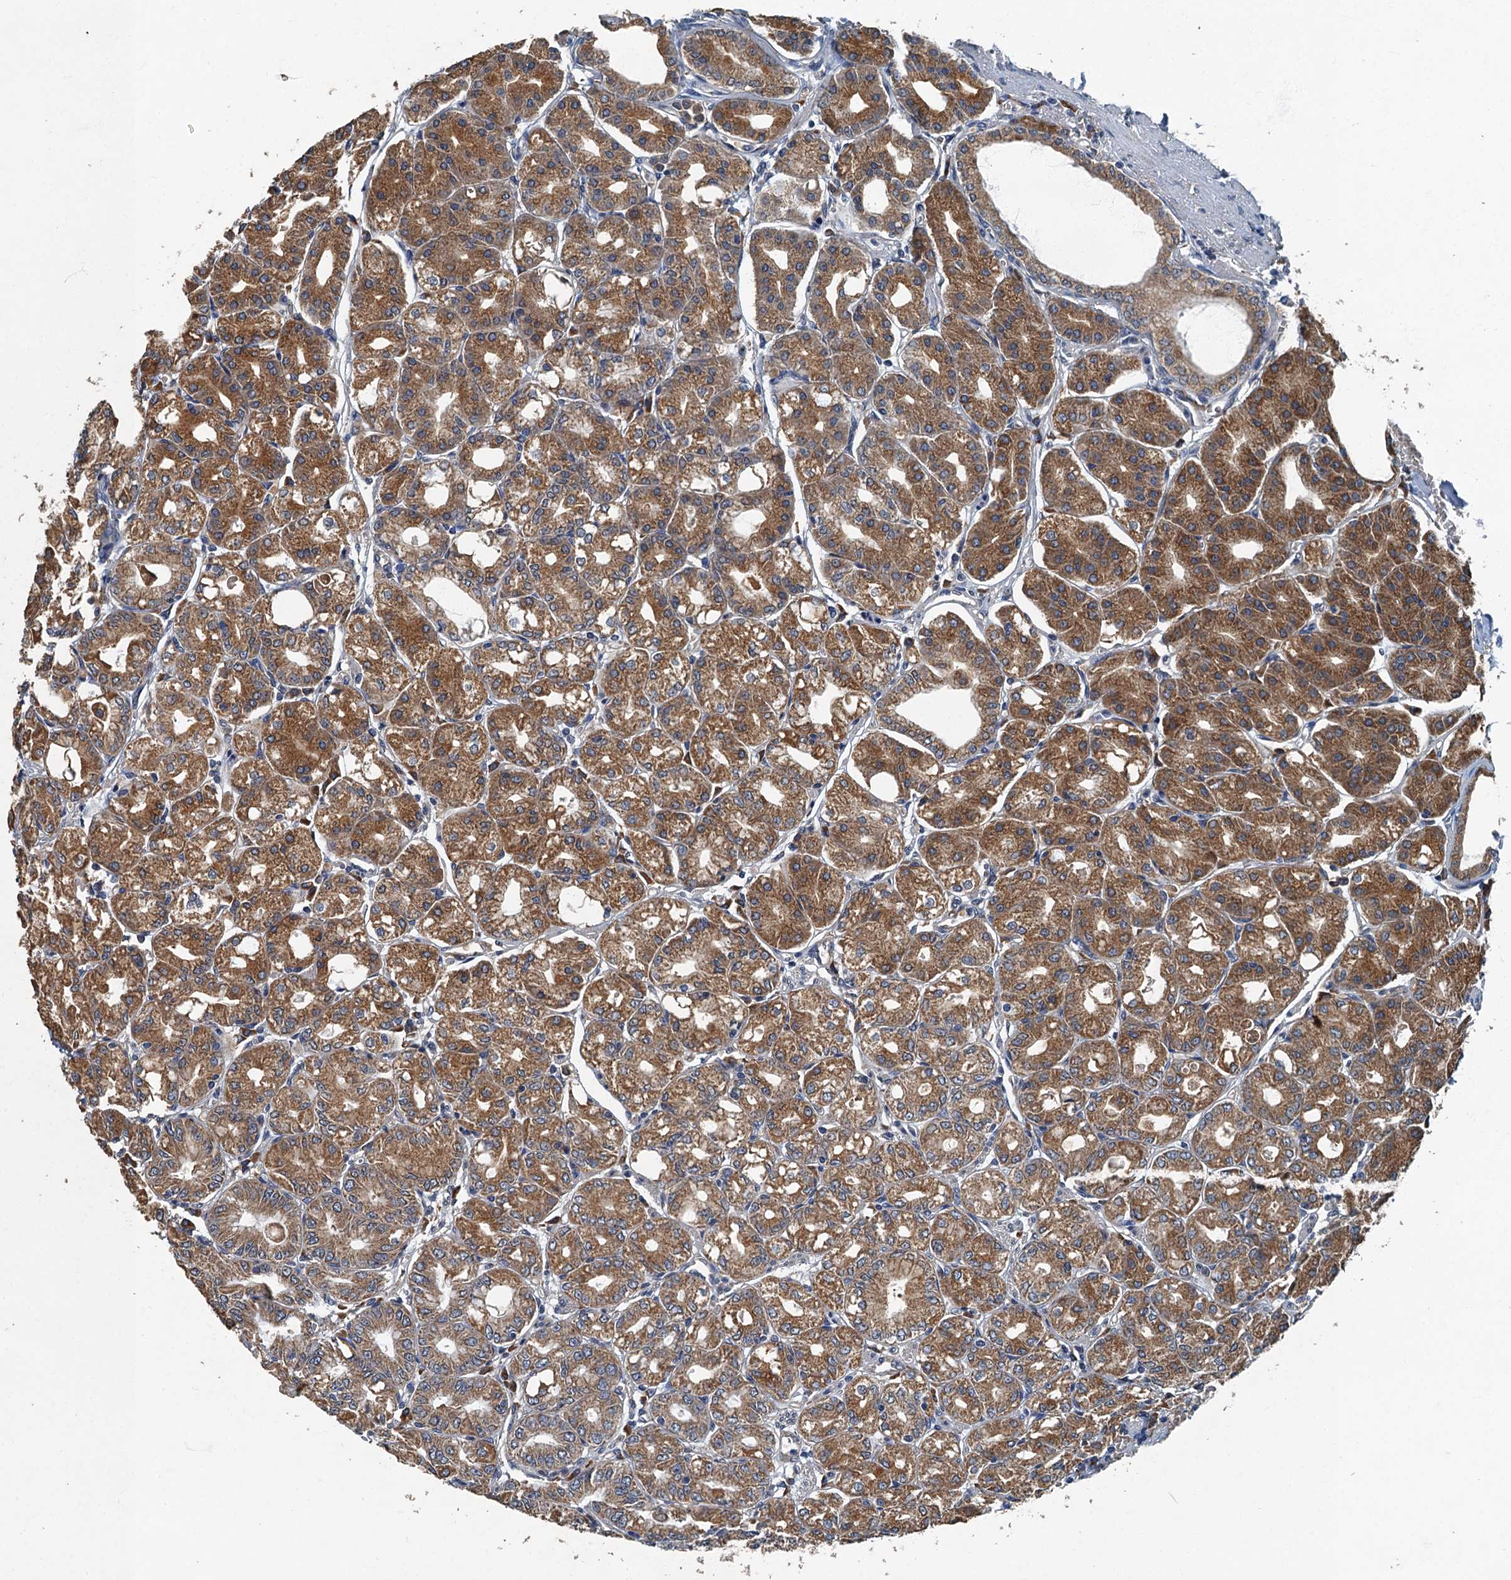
{"staining": {"intensity": "moderate", "quantity": ">75%", "location": "cytoplasmic/membranous"}, "tissue": "stomach", "cell_type": "Glandular cells", "image_type": "normal", "snomed": [{"axis": "morphology", "description": "Normal tissue, NOS"}, {"axis": "topography", "description": "Stomach, lower"}], "caption": "Immunohistochemistry histopathology image of unremarkable stomach: human stomach stained using IHC shows medium levels of moderate protein expression localized specifically in the cytoplasmic/membranous of glandular cells, appearing as a cytoplasmic/membranous brown color.", "gene": "DDX49", "patient": {"sex": "male", "age": 71}}